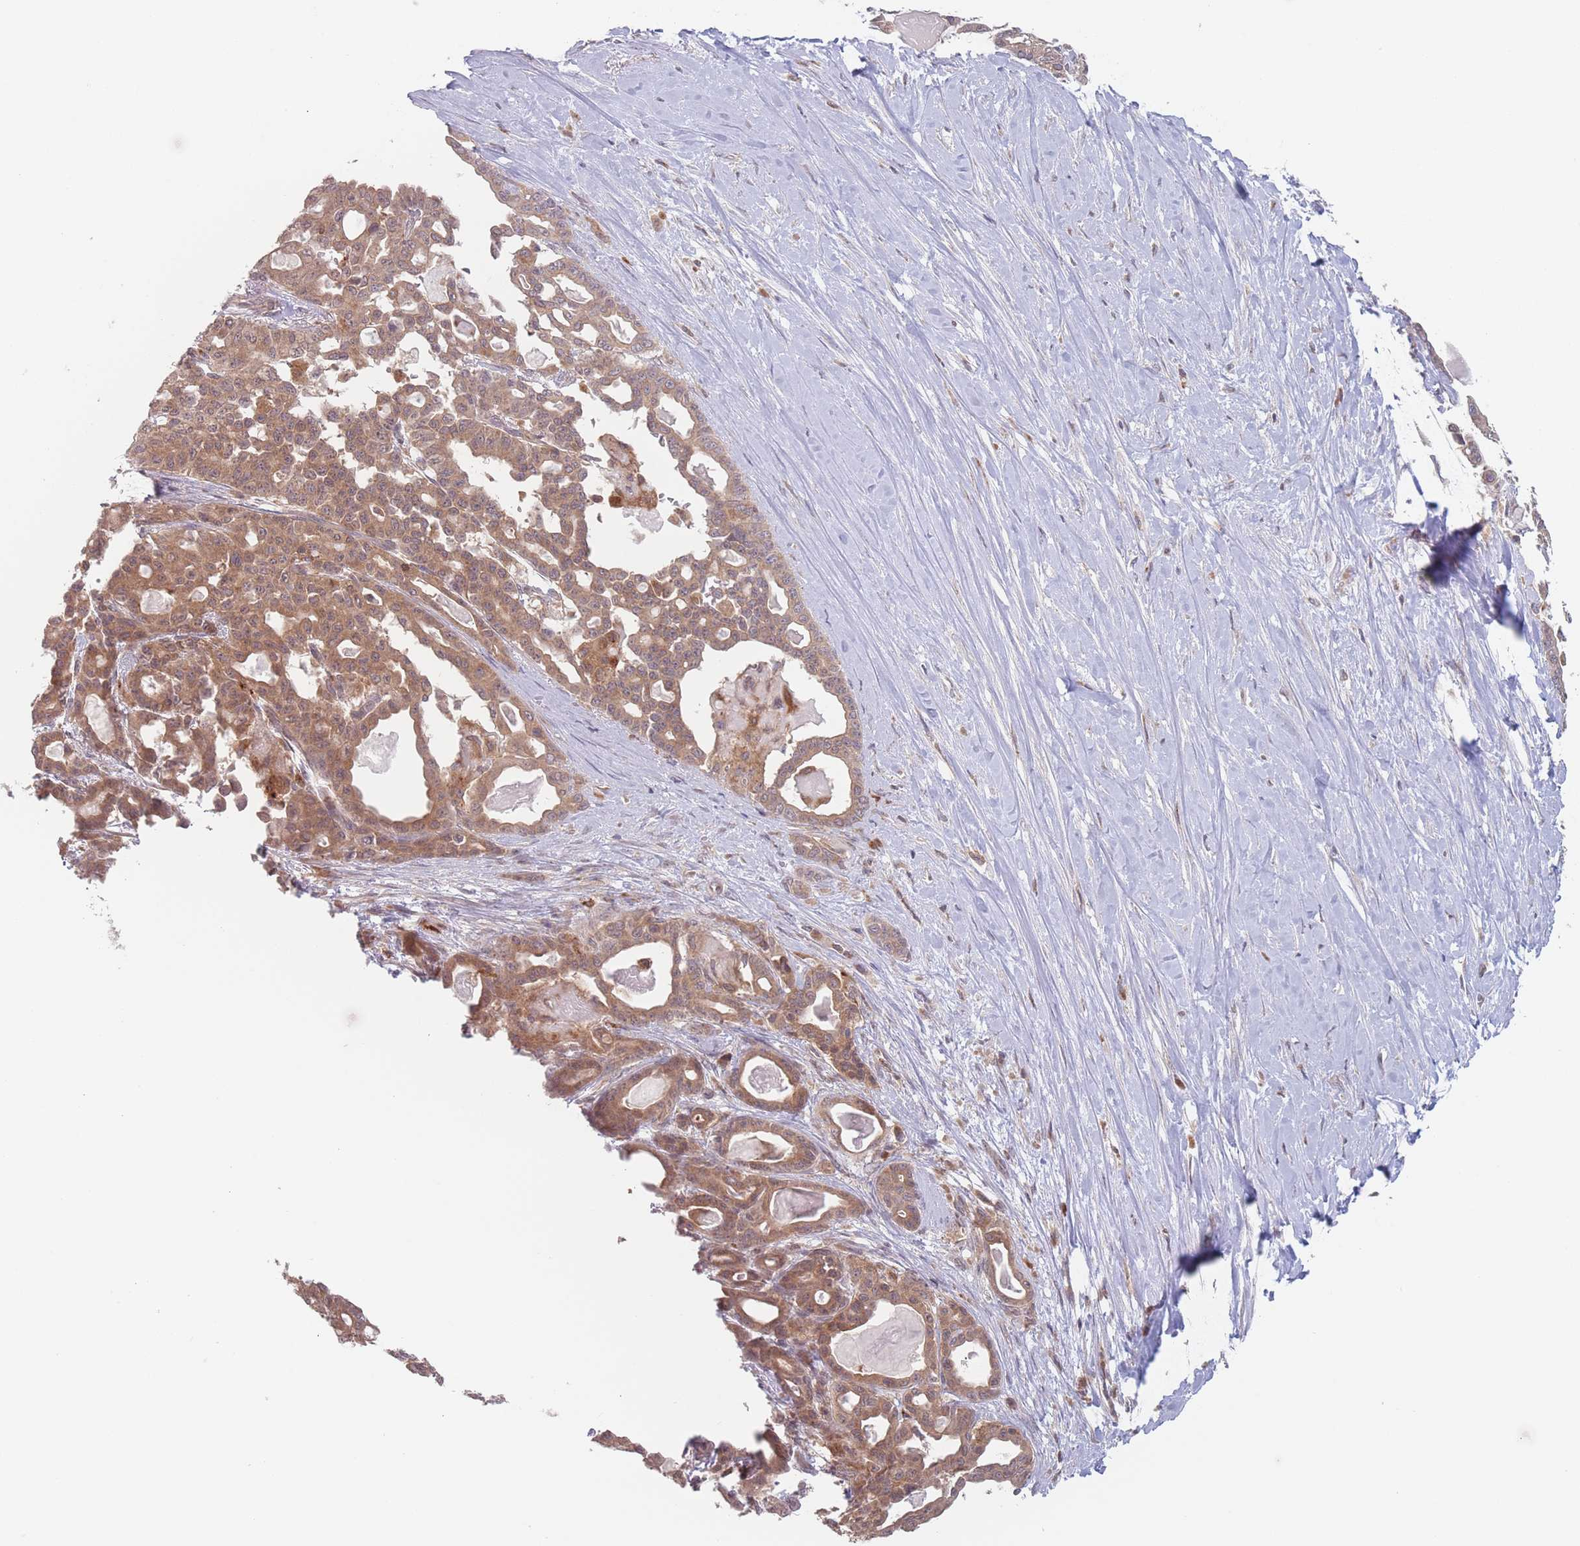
{"staining": {"intensity": "moderate", "quantity": ">75%", "location": "cytoplasmic/membranous,nuclear"}, "tissue": "pancreatic cancer", "cell_type": "Tumor cells", "image_type": "cancer", "snomed": [{"axis": "morphology", "description": "Adenocarcinoma, NOS"}, {"axis": "topography", "description": "Pancreas"}], "caption": "Immunohistochemistry (IHC) histopathology image of neoplastic tissue: pancreatic cancer stained using IHC displays medium levels of moderate protein expression localized specifically in the cytoplasmic/membranous and nuclear of tumor cells, appearing as a cytoplasmic/membranous and nuclear brown color.", "gene": "PPM1A", "patient": {"sex": "male", "age": 63}}